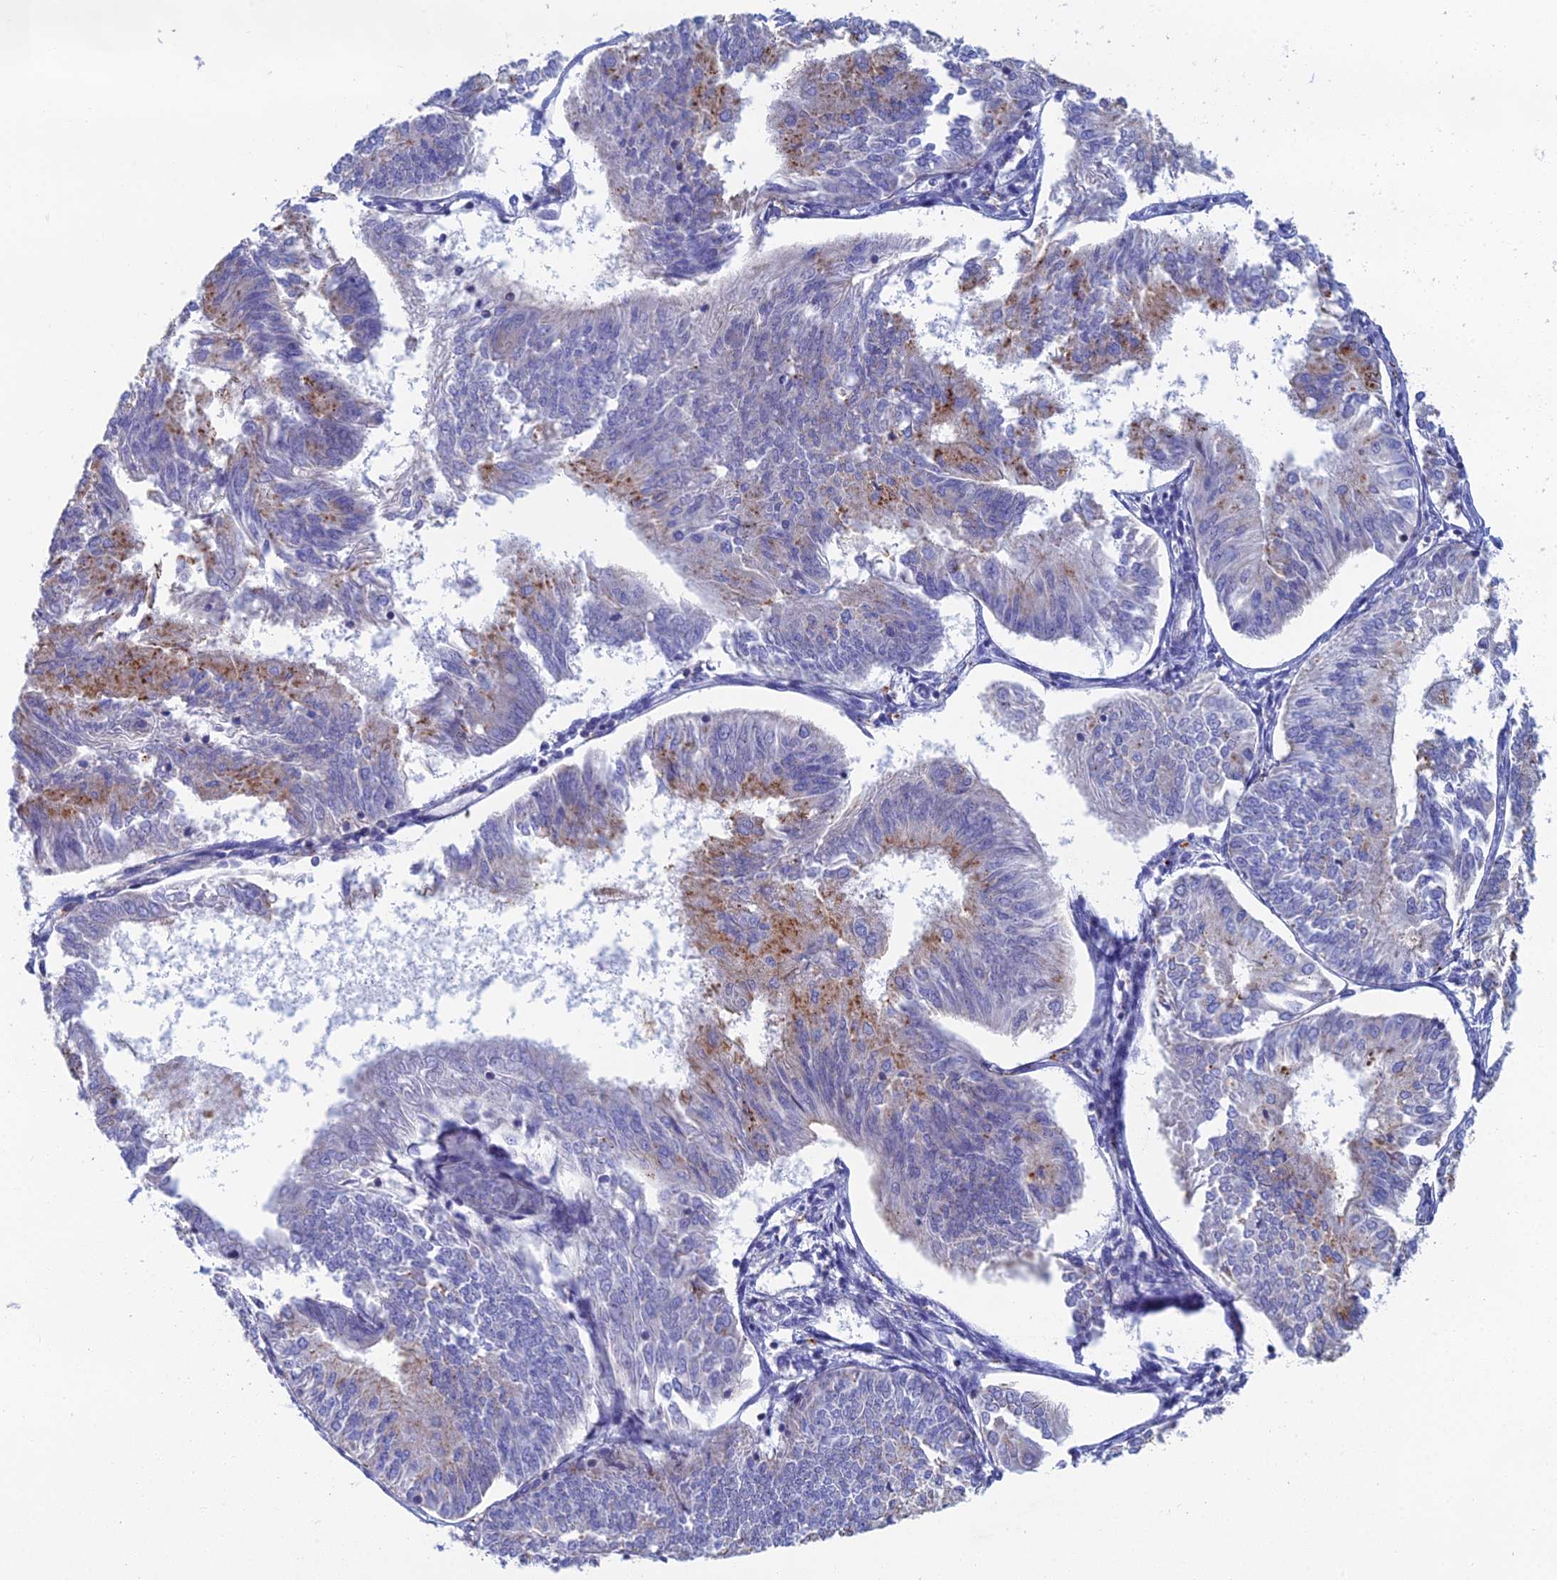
{"staining": {"intensity": "moderate", "quantity": "<25%", "location": "cytoplasmic/membranous"}, "tissue": "endometrial cancer", "cell_type": "Tumor cells", "image_type": "cancer", "snomed": [{"axis": "morphology", "description": "Adenocarcinoma, NOS"}, {"axis": "topography", "description": "Endometrium"}], "caption": "A brown stain labels moderate cytoplasmic/membranous expression of a protein in endometrial adenocarcinoma tumor cells. Immunohistochemistry (ihc) stains the protein of interest in brown and the nuclei are stained blue.", "gene": "CFAP210", "patient": {"sex": "female", "age": 58}}